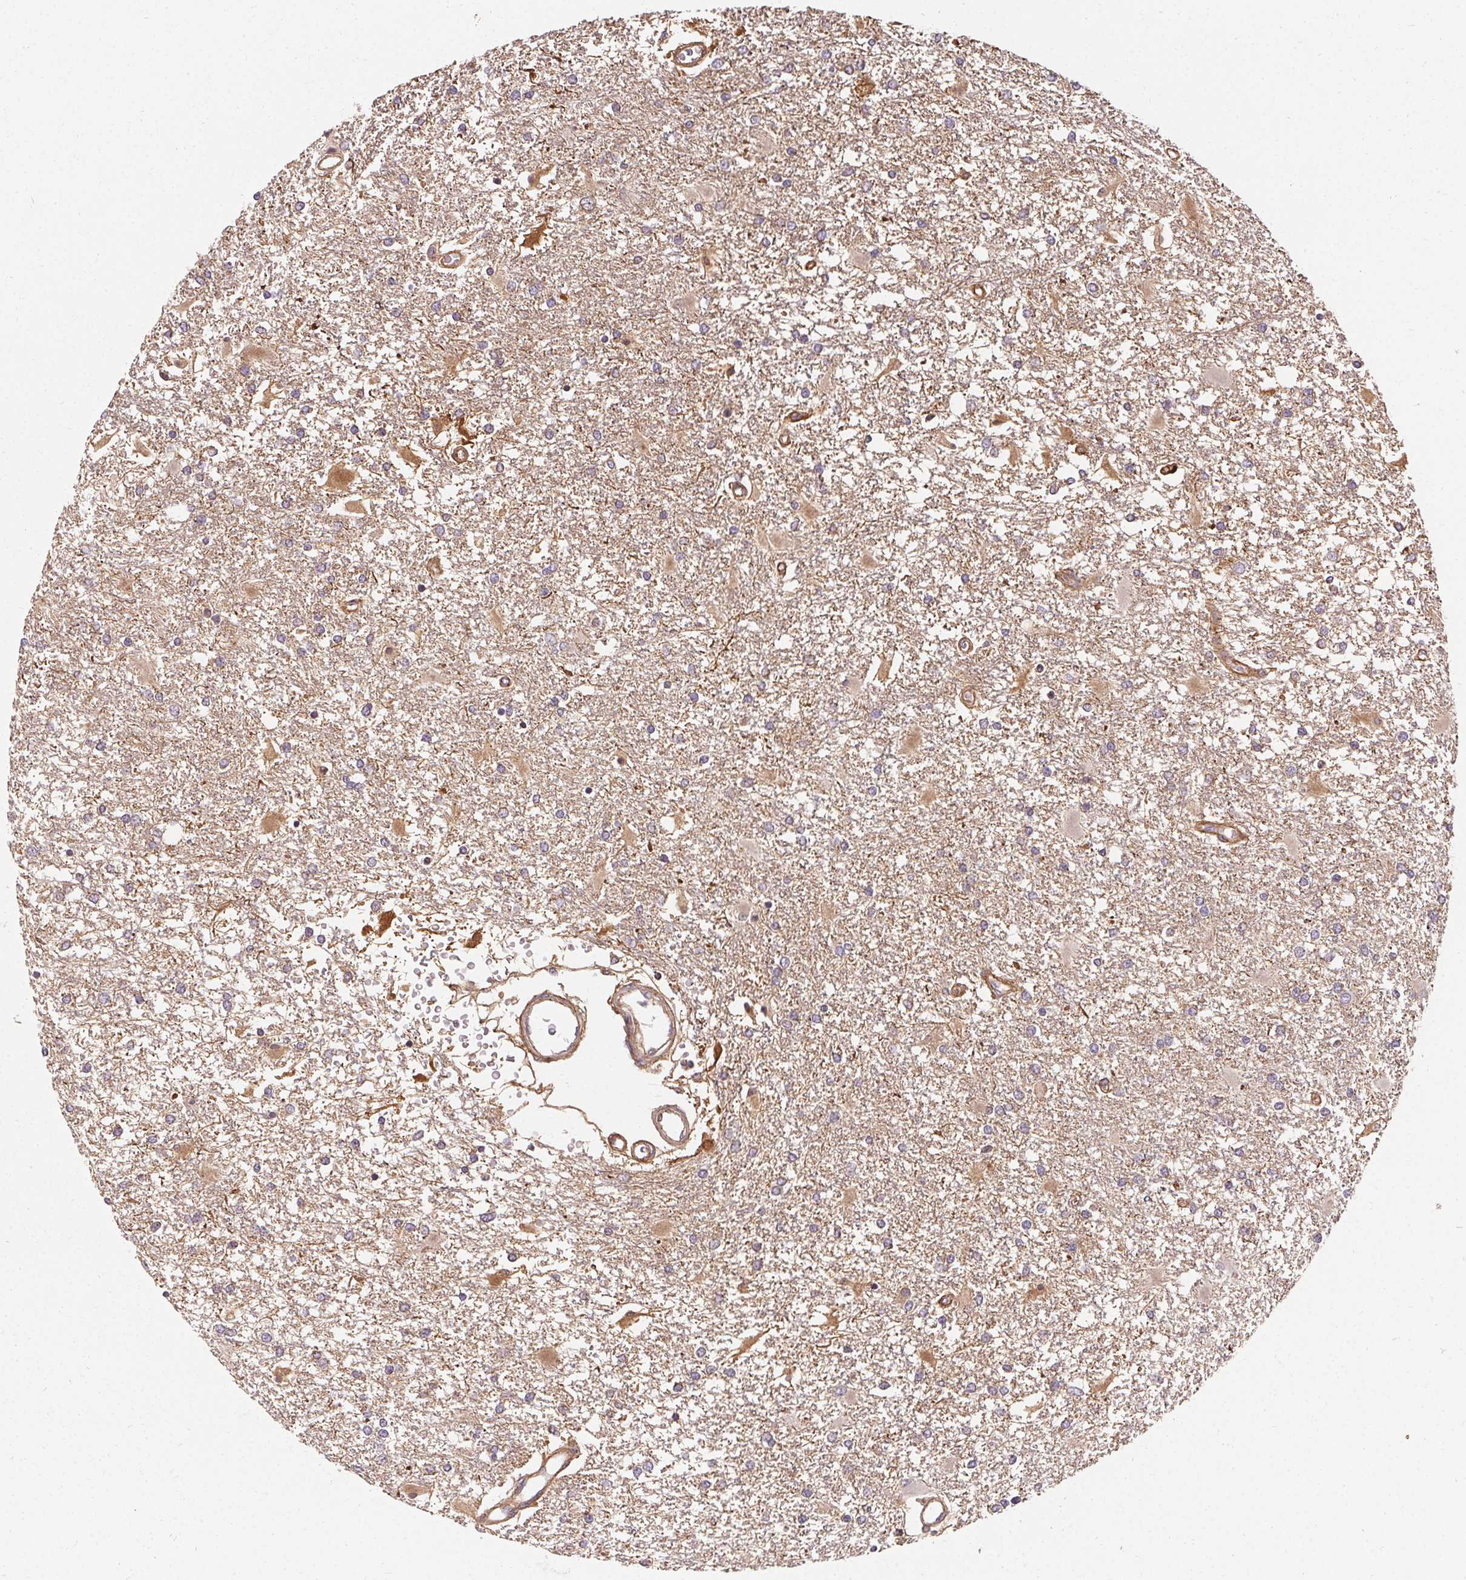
{"staining": {"intensity": "weak", "quantity": "<25%", "location": "cytoplasmic/membranous"}, "tissue": "glioma", "cell_type": "Tumor cells", "image_type": "cancer", "snomed": [{"axis": "morphology", "description": "Glioma, malignant, High grade"}, {"axis": "topography", "description": "Cerebral cortex"}], "caption": "A photomicrograph of human glioma is negative for staining in tumor cells.", "gene": "APLP1", "patient": {"sex": "male", "age": 79}}